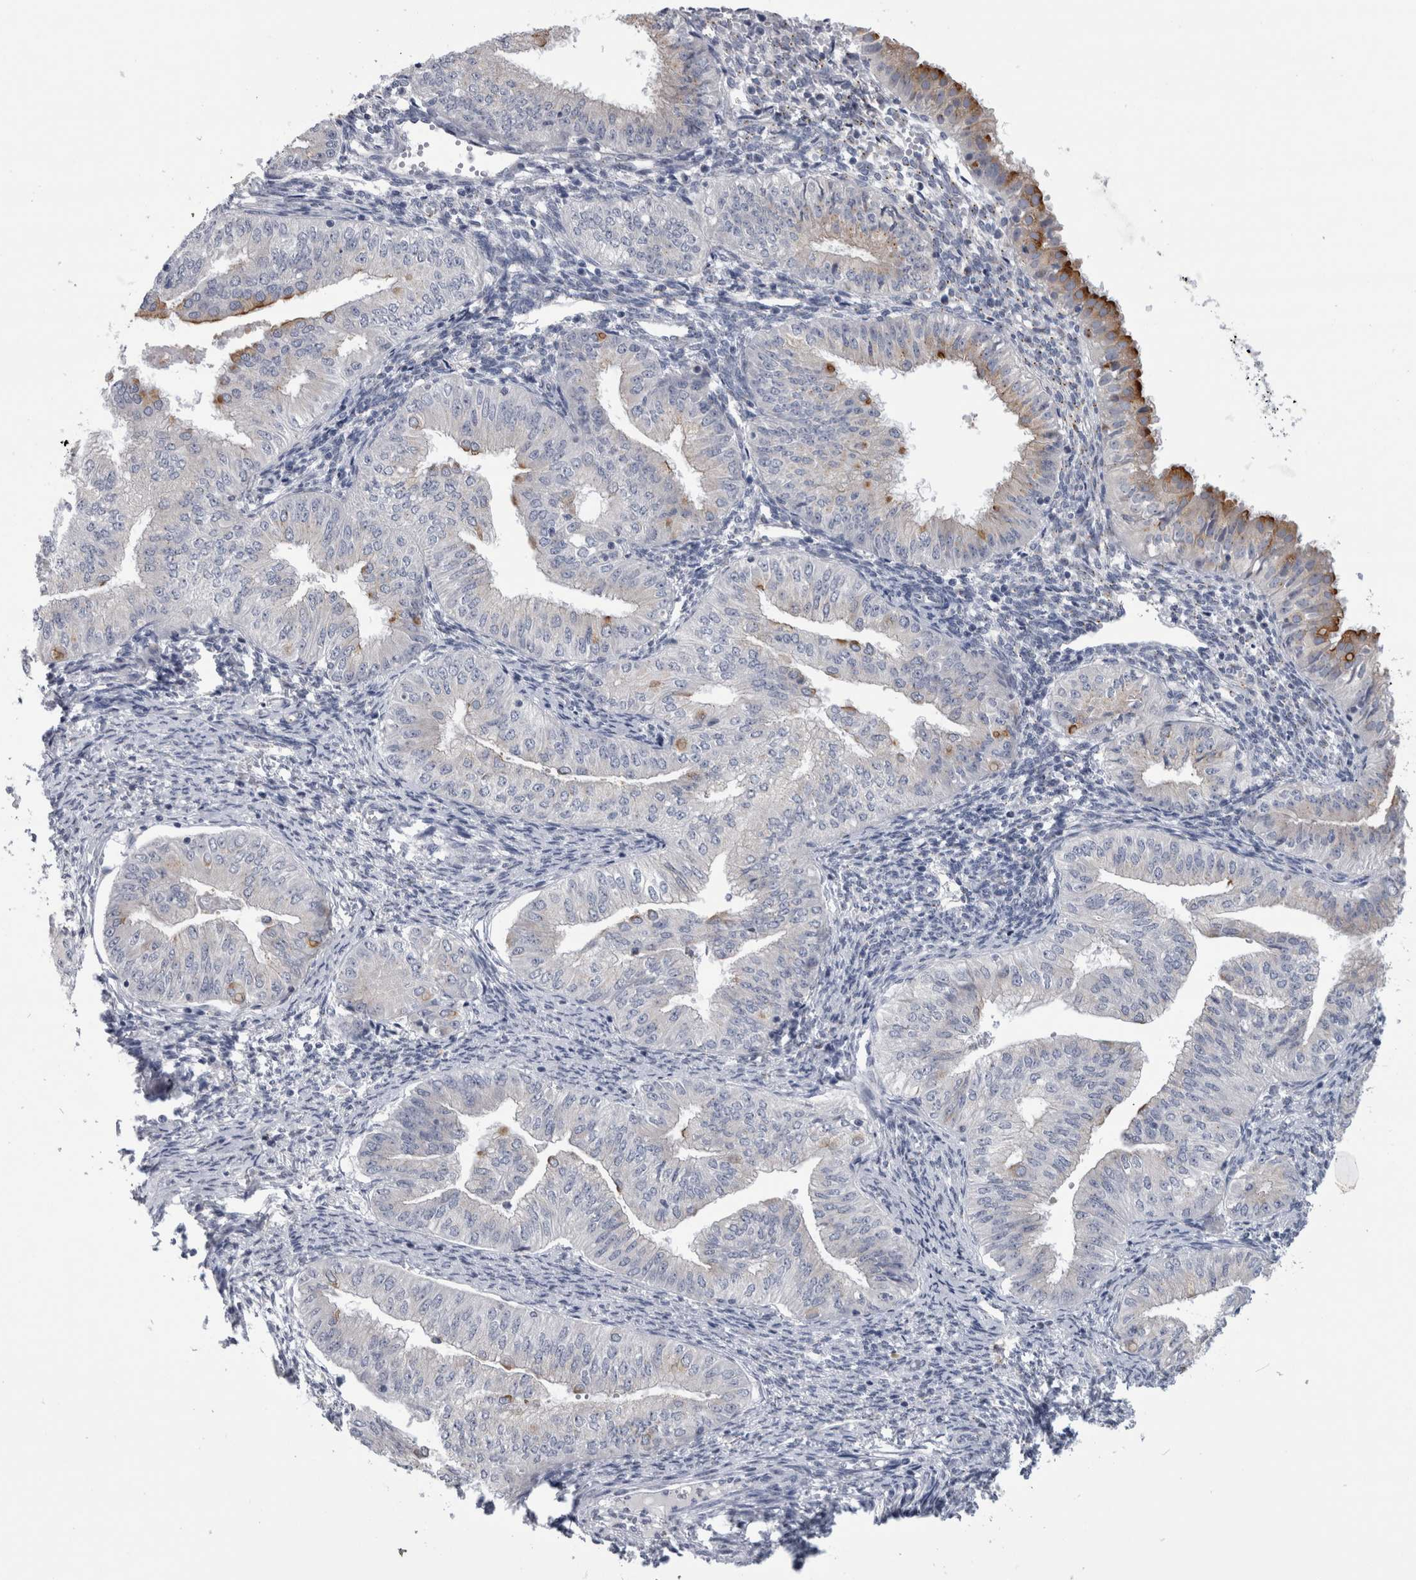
{"staining": {"intensity": "moderate", "quantity": "<25%", "location": "cytoplasmic/membranous"}, "tissue": "endometrial cancer", "cell_type": "Tumor cells", "image_type": "cancer", "snomed": [{"axis": "morphology", "description": "Normal tissue, NOS"}, {"axis": "morphology", "description": "Adenocarcinoma, NOS"}, {"axis": "topography", "description": "Endometrium"}], "caption": "There is low levels of moderate cytoplasmic/membranous expression in tumor cells of adenocarcinoma (endometrial), as demonstrated by immunohistochemical staining (brown color).", "gene": "AKAP9", "patient": {"sex": "female", "age": 53}}